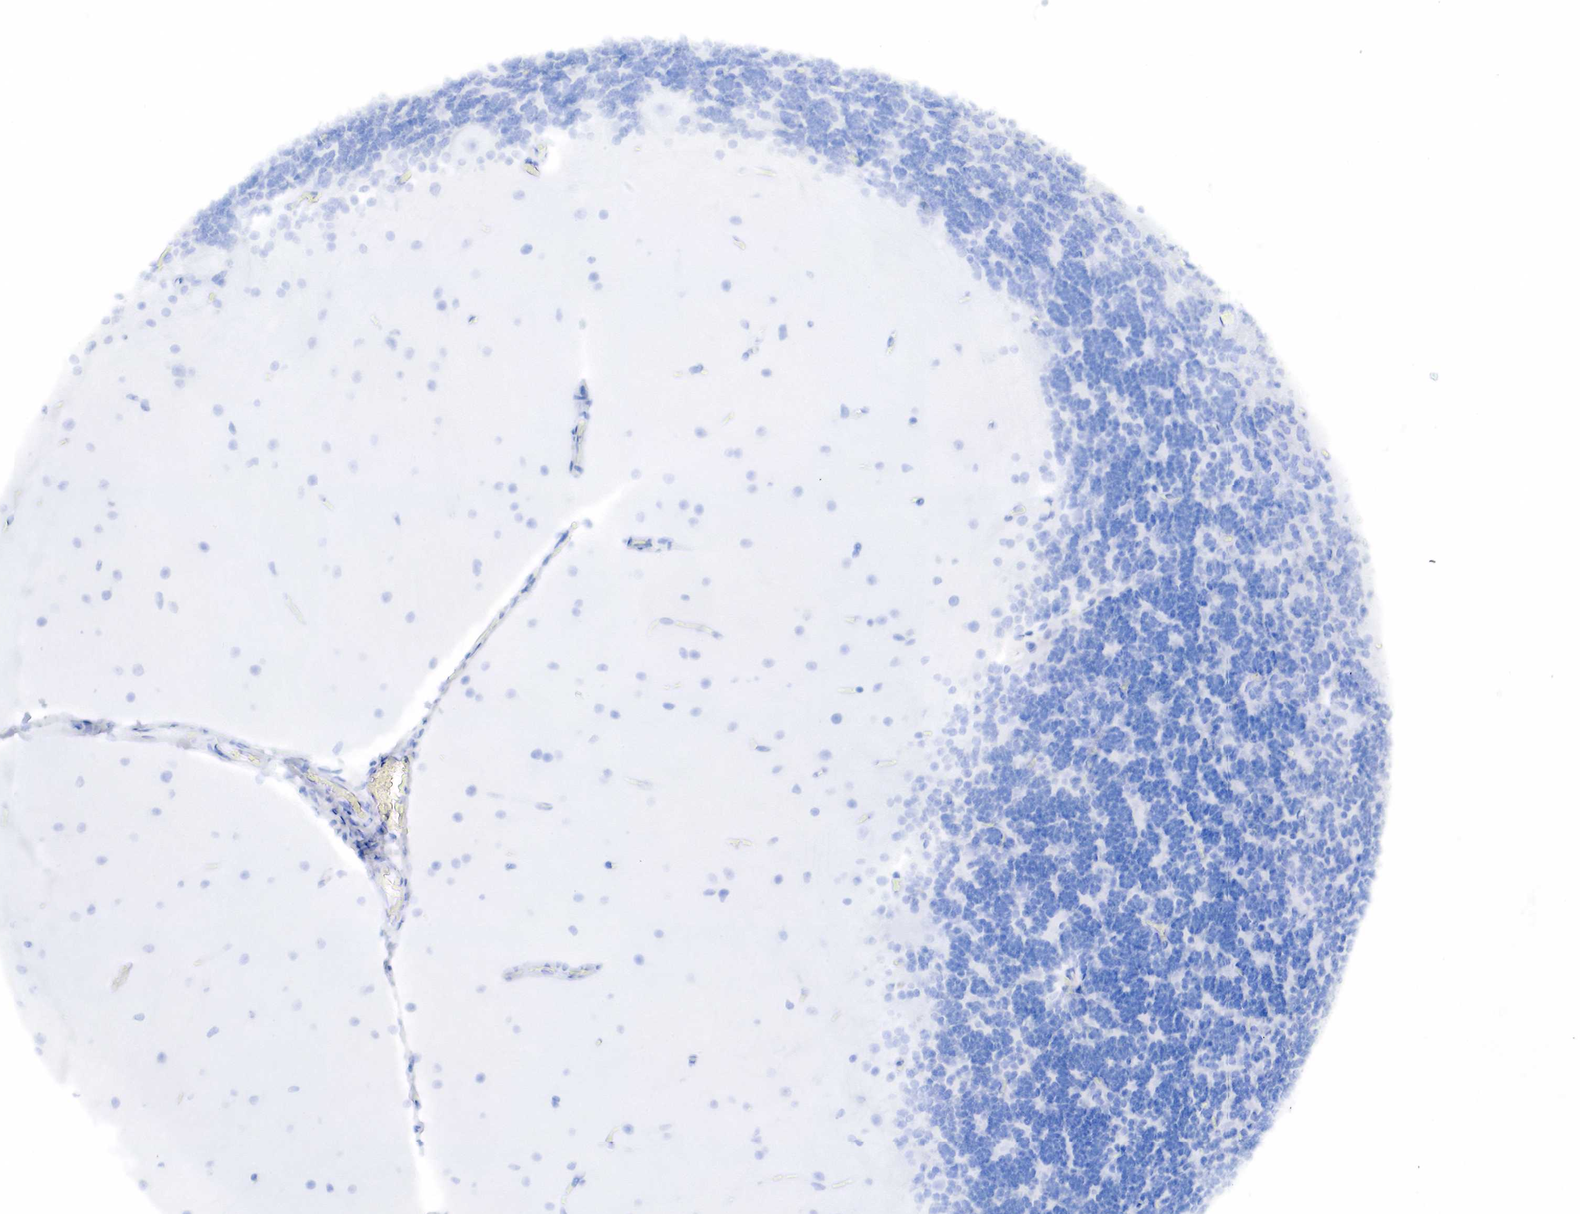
{"staining": {"intensity": "negative", "quantity": "none", "location": "none"}, "tissue": "cerebellum", "cell_type": "Cells in granular layer", "image_type": "normal", "snomed": [{"axis": "morphology", "description": "Normal tissue, NOS"}, {"axis": "topography", "description": "Cerebellum"}], "caption": "Unremarkable cerebellum was stained to show a protein in brown. There is no significant expression in cells in granular layer. (DAB (3,3'-diaminobenzidine) immunohistochemistry with hematoxylin counter stain).", "gene": "KRT19", "patient": {"sex": "female", "age": 54}}